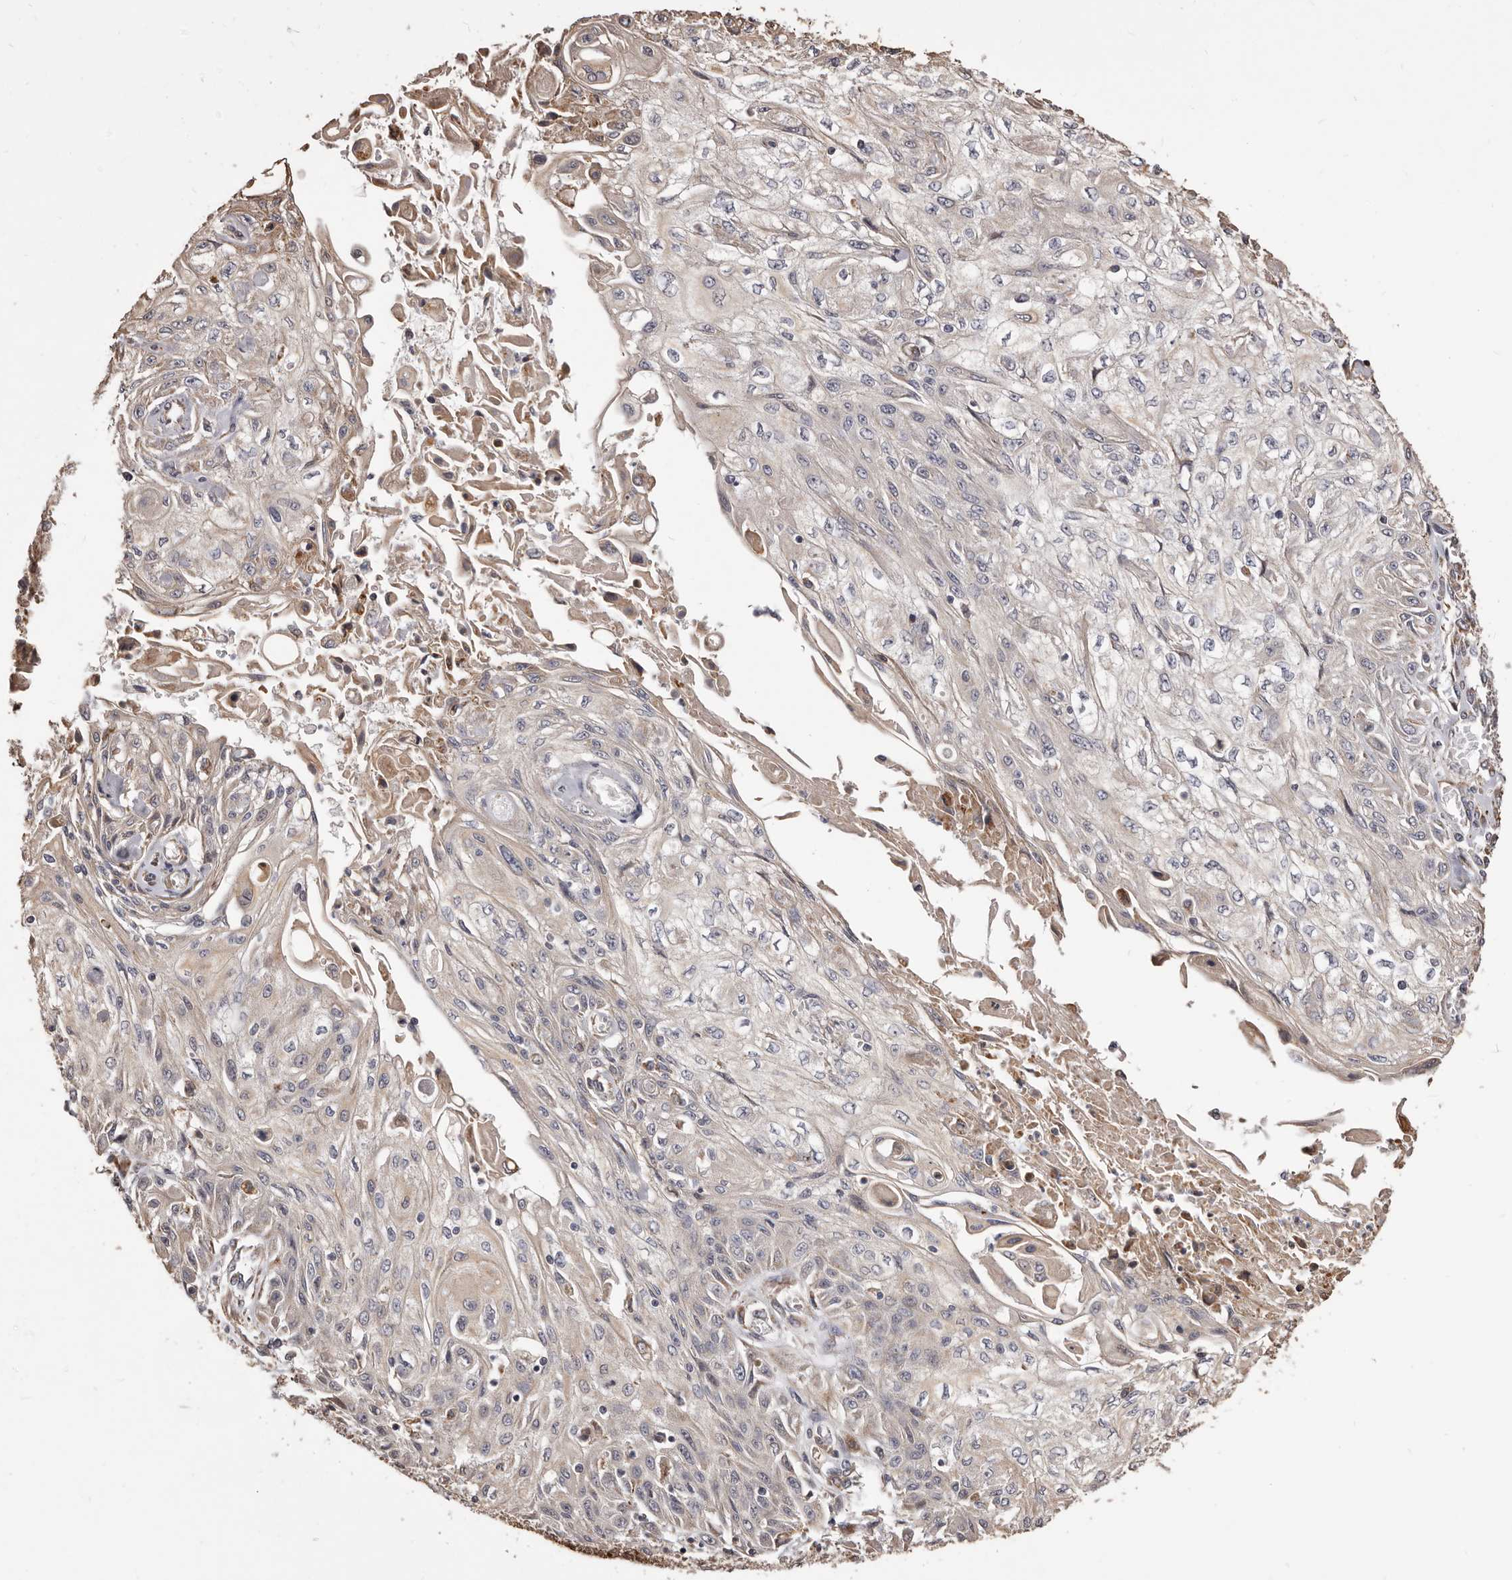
{"staining": {"intensity": "negative", "quantity": "none", "location": "none"}, "tissue": "skin cancer", "cell_type": "Tumor cells", "image_type": "cancer", "snomed": [{"axis": "morphology", "description": "Squamous cell carcinoma, NOS"}, {"axis": "morphology", "description": "Squamous cell carcinoma, metastatic, NOS"}, {"axis": "topography", "description": "Skin"}, {"axis": "topography", "description": "Lymph node"}], "caption": "This is an immunohistochemistry micrograph of human skin metastatic squamous cell carcinoma. There is no positivity in tumor cells.", "gene": "ALPK1", "patient": {"sex": "male", "age": 75}}